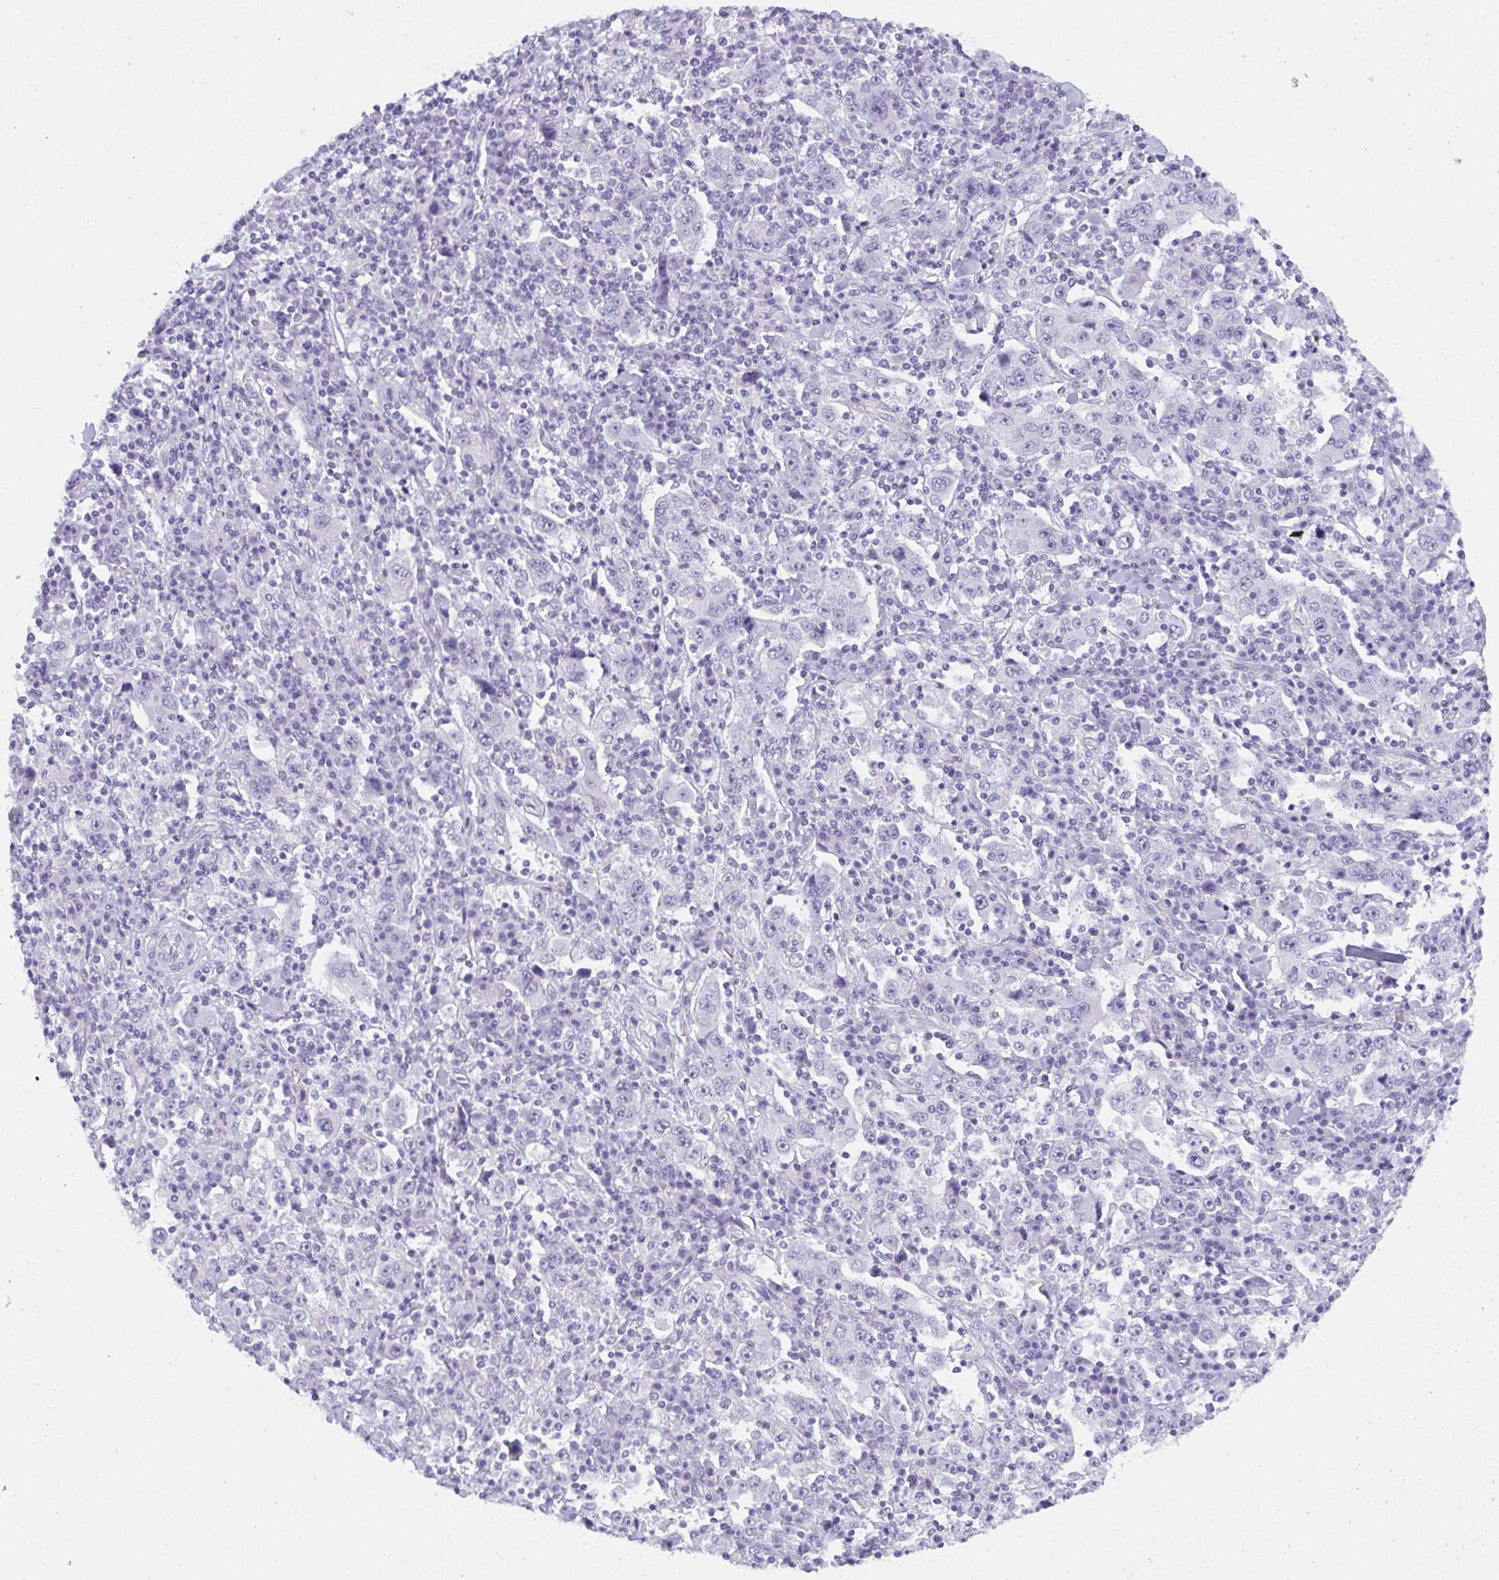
{"staining": {"intensity": "negative", "quantity": "none", "location": "none"}, "tissue": "stomach cancer", "cell_type": "Tumor cells", "image_type": "cancer", "snomed": [{"axis": "morphology", "description": "Normal tissue, NOS"}, {"axis": "morphology", "description": "Adenocarcinoma, NOS"}, {"axis": "topography", "description": "Stomach, upper"}, {"axis": "topography", "description": "Stomach"}], "caption": "Stomach cancer (adenocarcinoma) was stained to show a protein in brown. There is no significant staining in tumor cells.", "gene": "CDK13", "patient": {"sex": "male", "age": 59}}